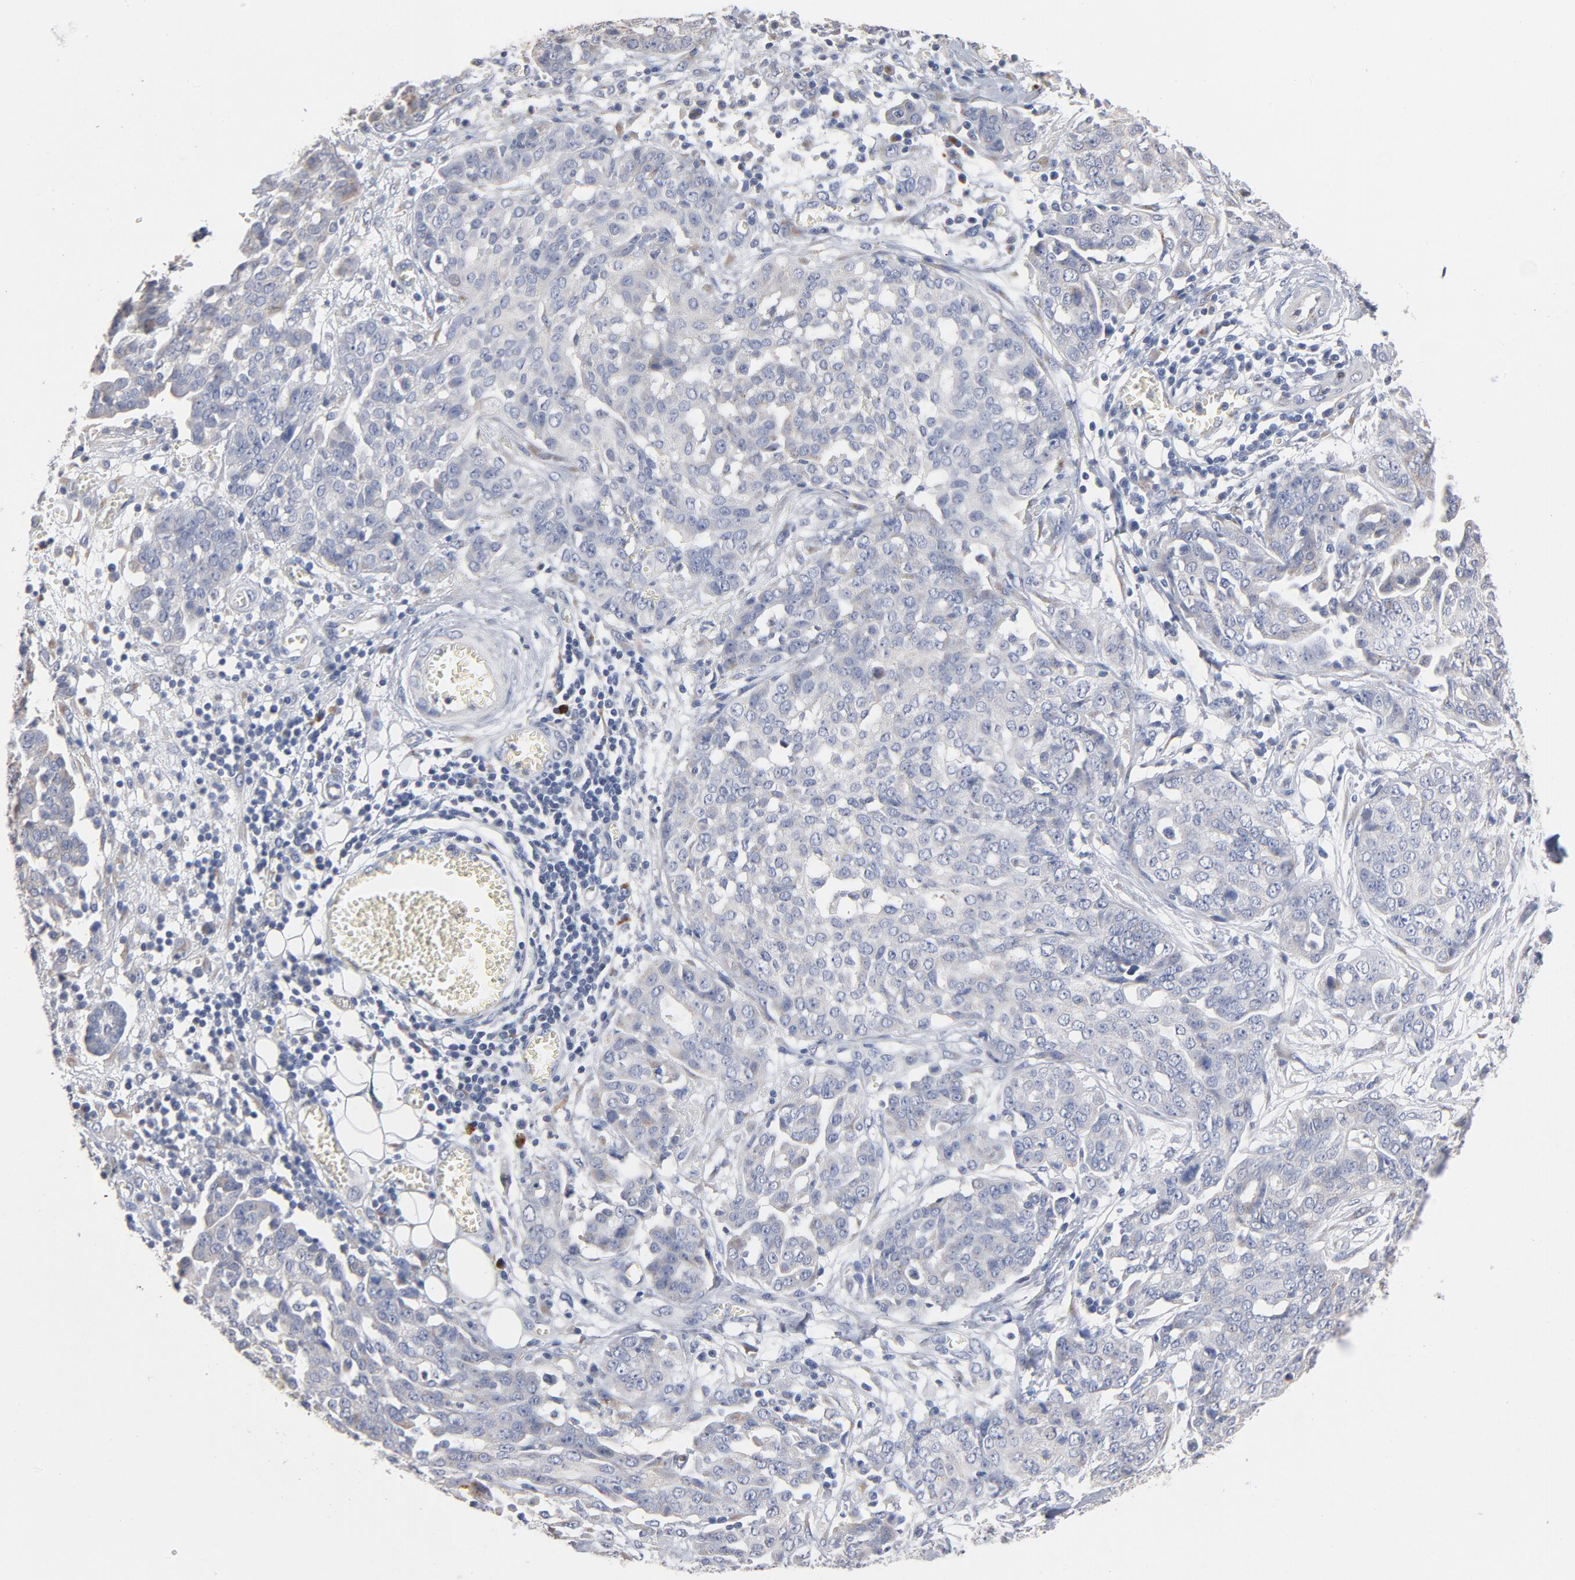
{"staining": {"intensity": "negative", "quantity": "none", "location": "none"}, "tissue": "ovarian cancer", "cell_type": "Tumor cells", "image_type": "cancer", "snomed": [{"axis": "morphology", "description": "Cystadenocarcinoma, serous, NOS"}, {"axis": "topography", "description": "Soft tissue"}, {"axis": "topography", "description": "Ovary"}], "caption": "Tumor cells show no significant protein staining in ovarian cancer. The staining was performed using DAB (3,3'-diaminobenzidine) to visualize the protein expression in brown, while the nuclei were stained in blue with hematoxylin (Magnification: 20x).", "gene": "AK7", "patient": {"sex": "female", "age": 57}}